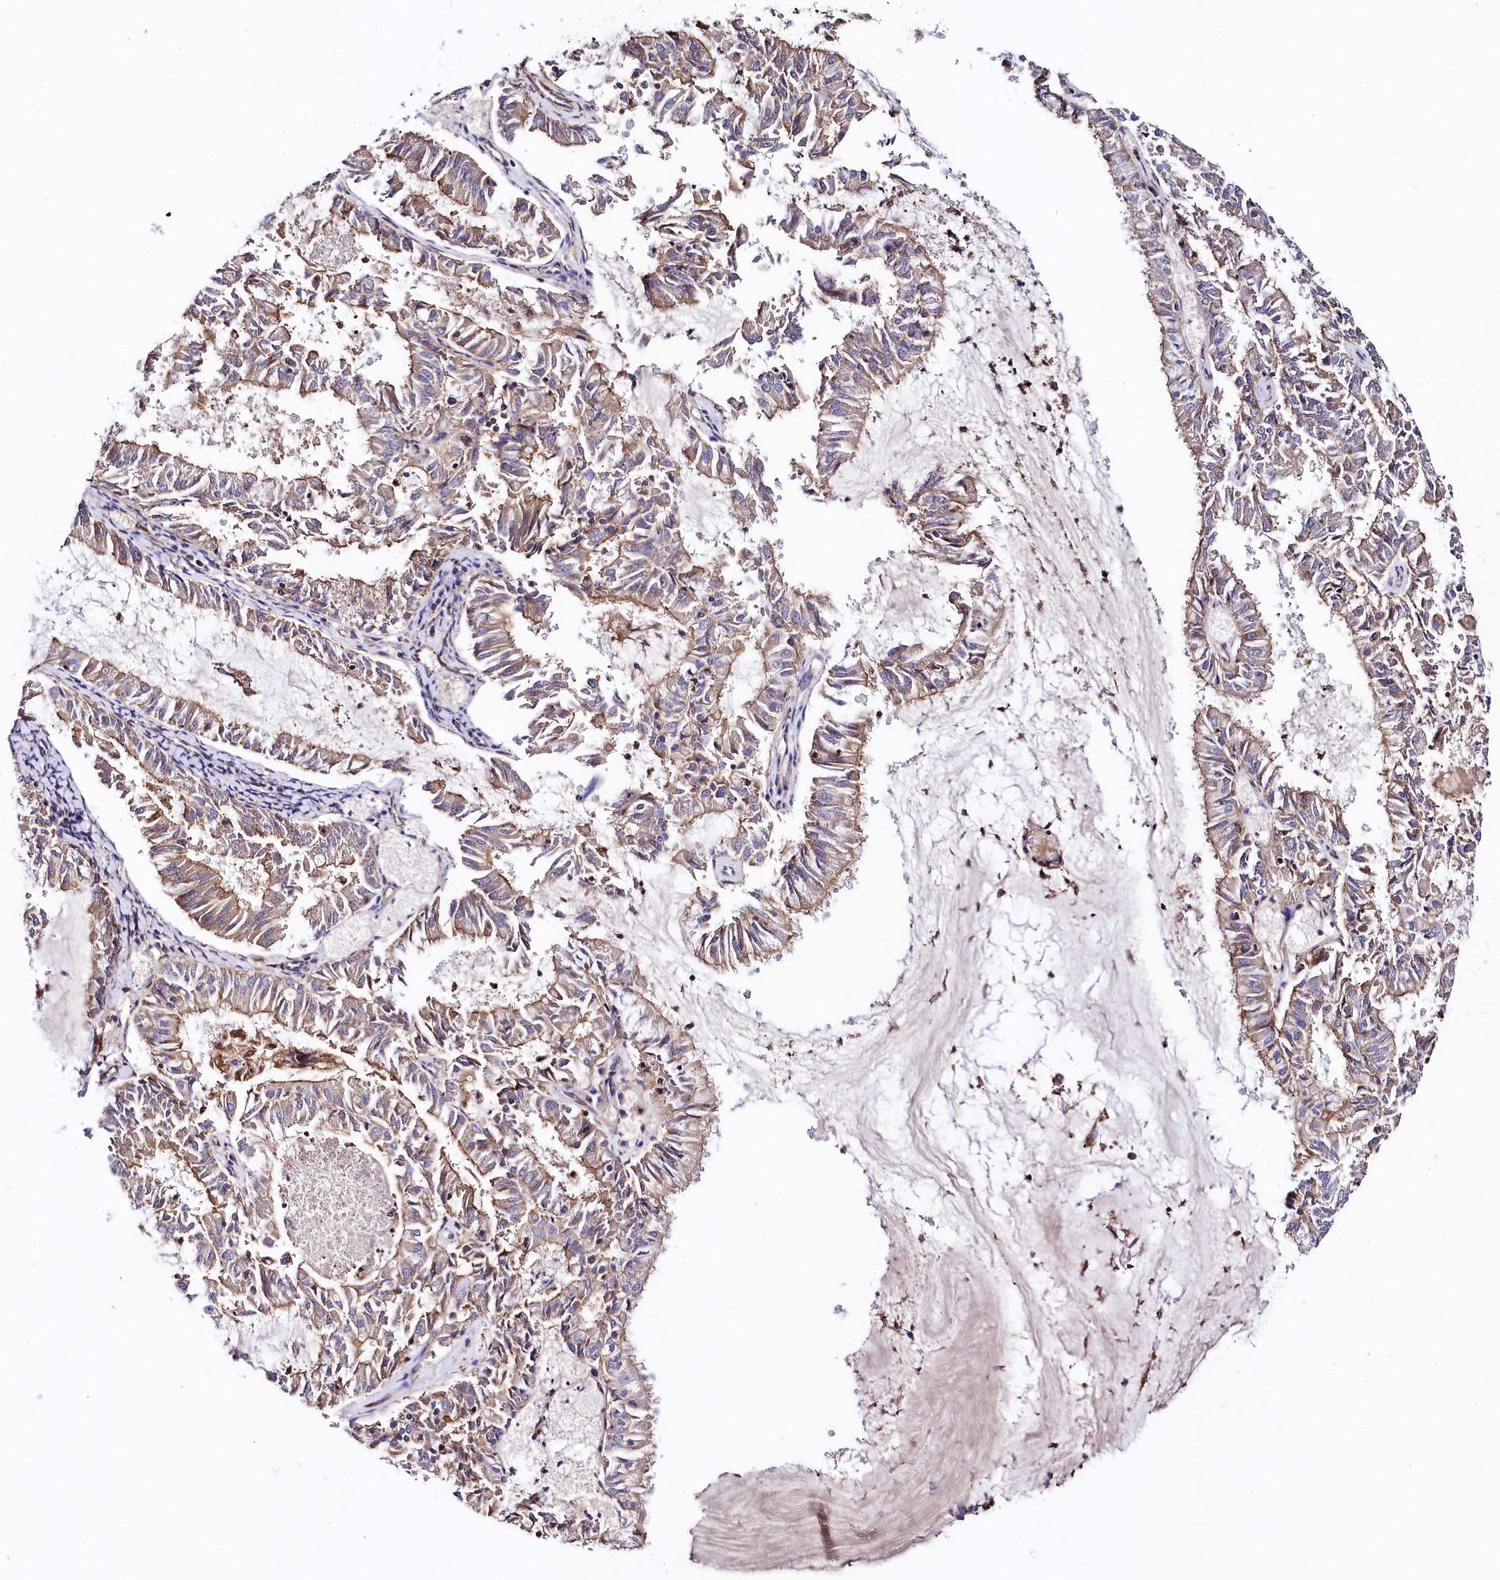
{"staining": {"intensity": "moderate", "quantity": ">75%", "location": "cytoplasmic/membranous"}, "tissue": "endometrial cancer", "cell_type": "Tumor cells", "image_type": "cancer", "snomed": [{"axis": "morphology", "description": "Adenocarcinoma, NOS"}, {"axis": "topography", "description": "Endometrium"}], "caption": "Endometrial cancer stained with DAB IHC exhibits medium levels of moderate cytoplasmic/membranous staining in about >75% of tumor cells. The staining is performed using DAB brown chromogen to label protein expression. The nuclei are counter-stained blue using hematoxylin.", "gene": "FCHSD2", "patient": {"sex": "female", "age": 57}}